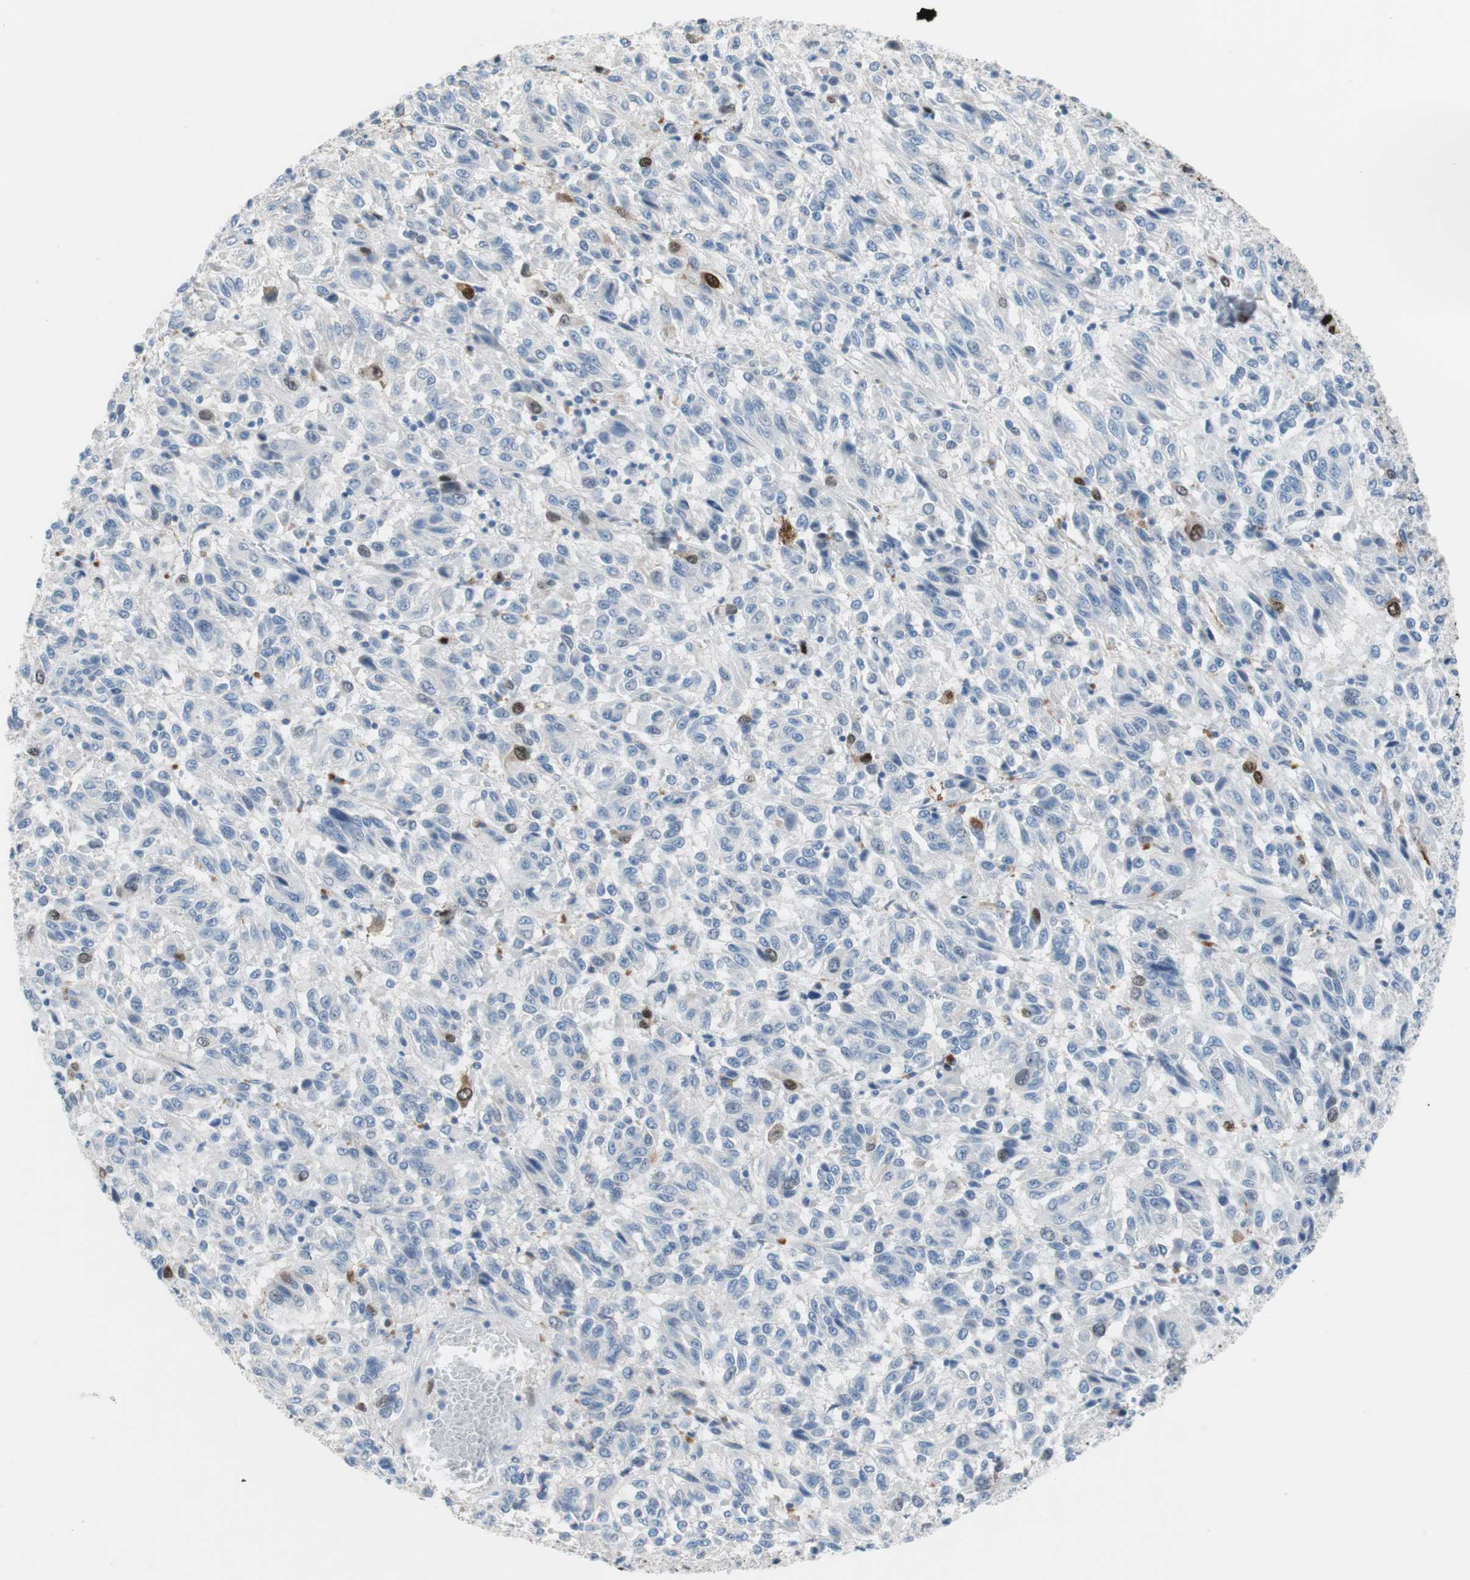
{"staining": {"intensity": "strong", "quantity": "<25%", "location": "nuclear"}, "tissue": "melanoma", "cell_type": "Tumor cells", "image_type": "cancer", "snomed": [{"axis": "morphology", "description": "Malignant melanoma, Metastatic site"}, {"axis": "topography", "description": "Lung"}], "caption": "Protein staining of melanoma tissue shows strong nuclear staining in approximately <25% of tumor cells.", "gene": "FOSL1", "patient": {"sex": "male", "age": 64}}